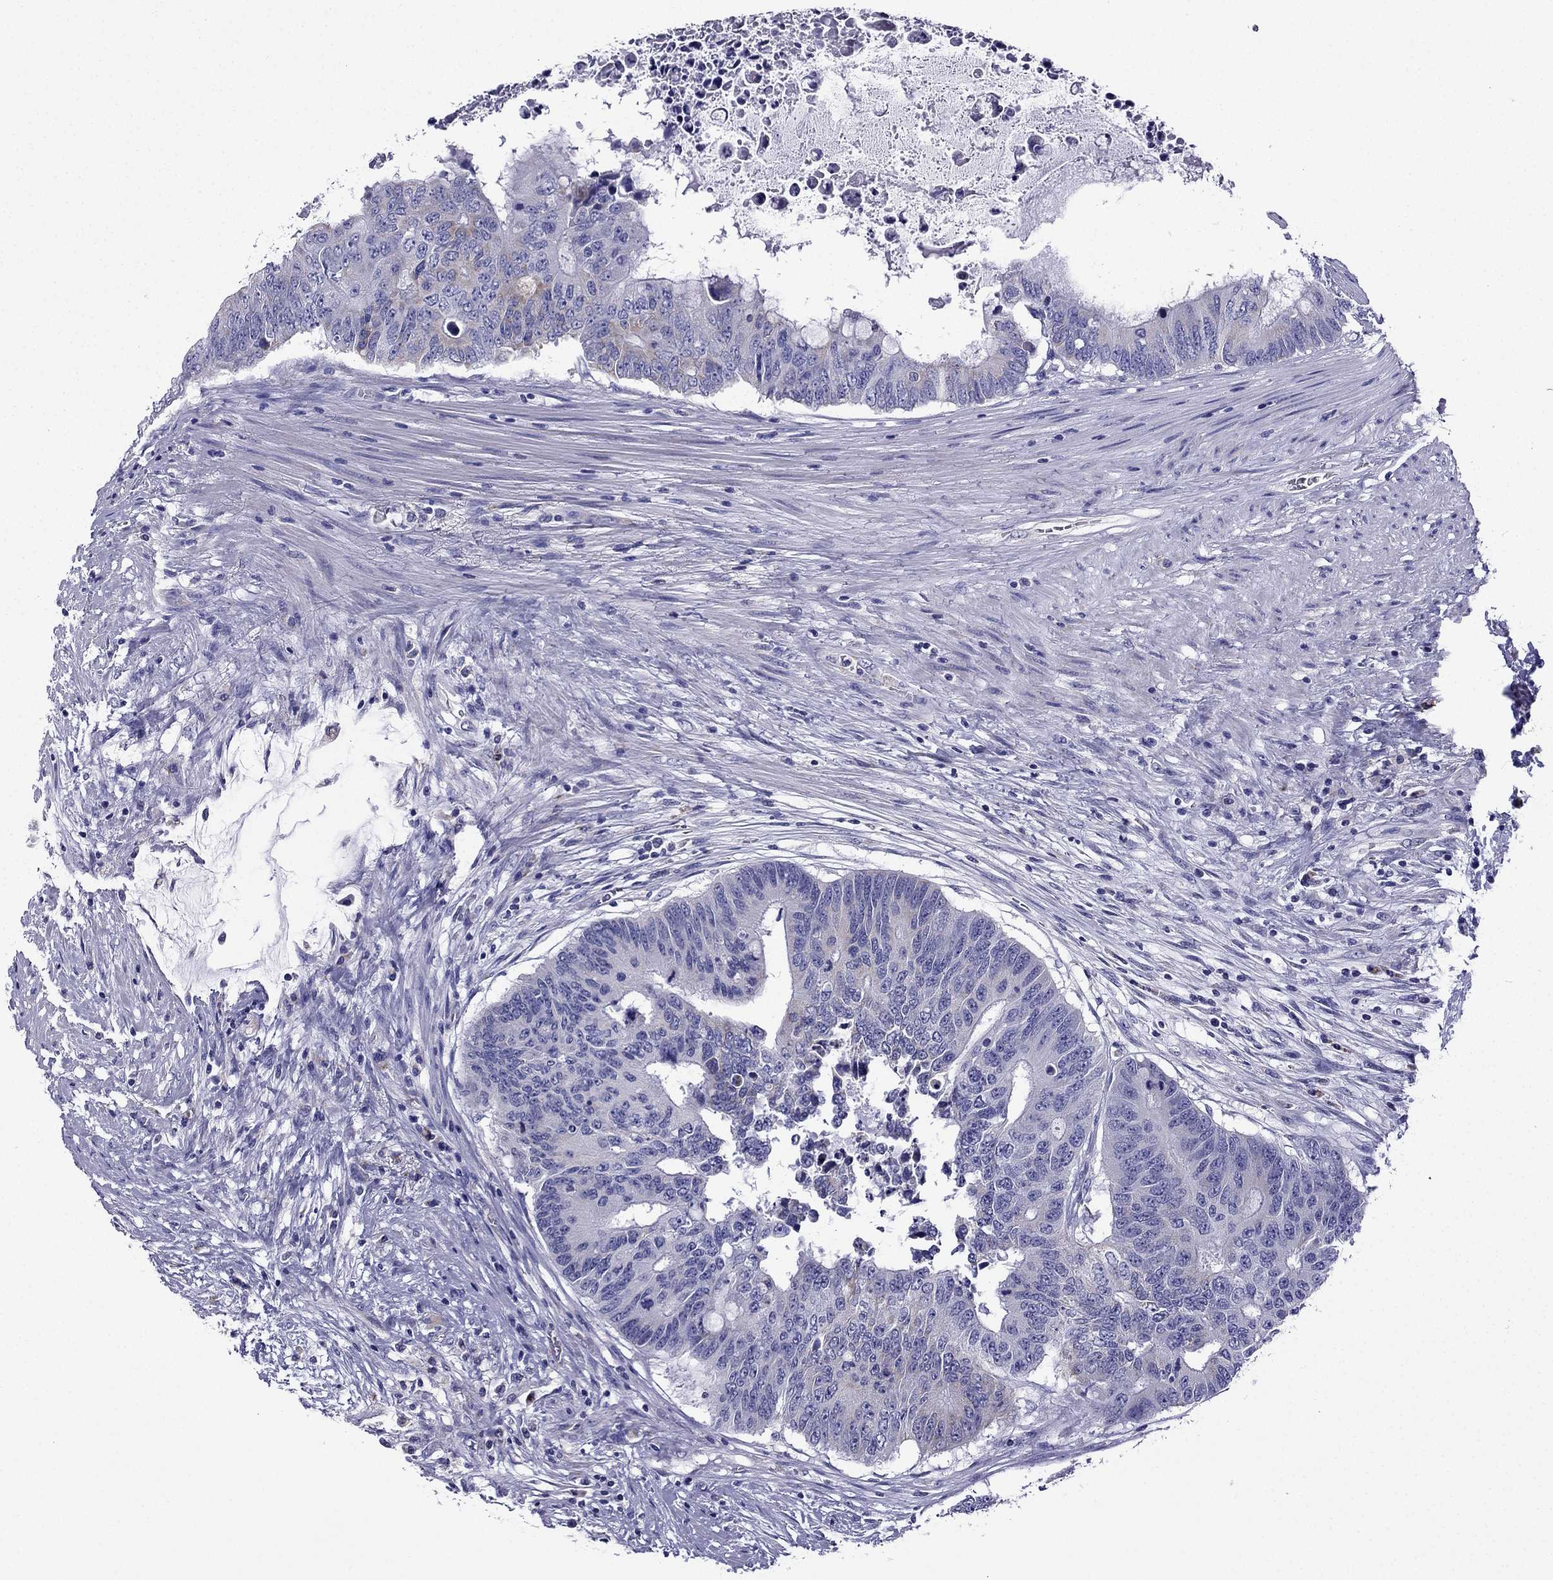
{"staining": {"intensity": "negative", "quantity": "none", "location": "none"}, "tissue": "colorectal cancer", "cell_type": "Tumor cells", "image_type": "cancer", "snomed": [{"axis": "morphology", "description": "Adenocarcinoma, NOS"}, {"axis": "topography", "description": "Rectum"}], "caption": "Histopathology image shows no significant protein expression in tumor cells of colorectal cancer. (Brightfield microscopy of DAB immunohistochemistry (IHC) at high magnification).", "gene": "KIF5A", "patient": {"sex": "male", "age": 59}}